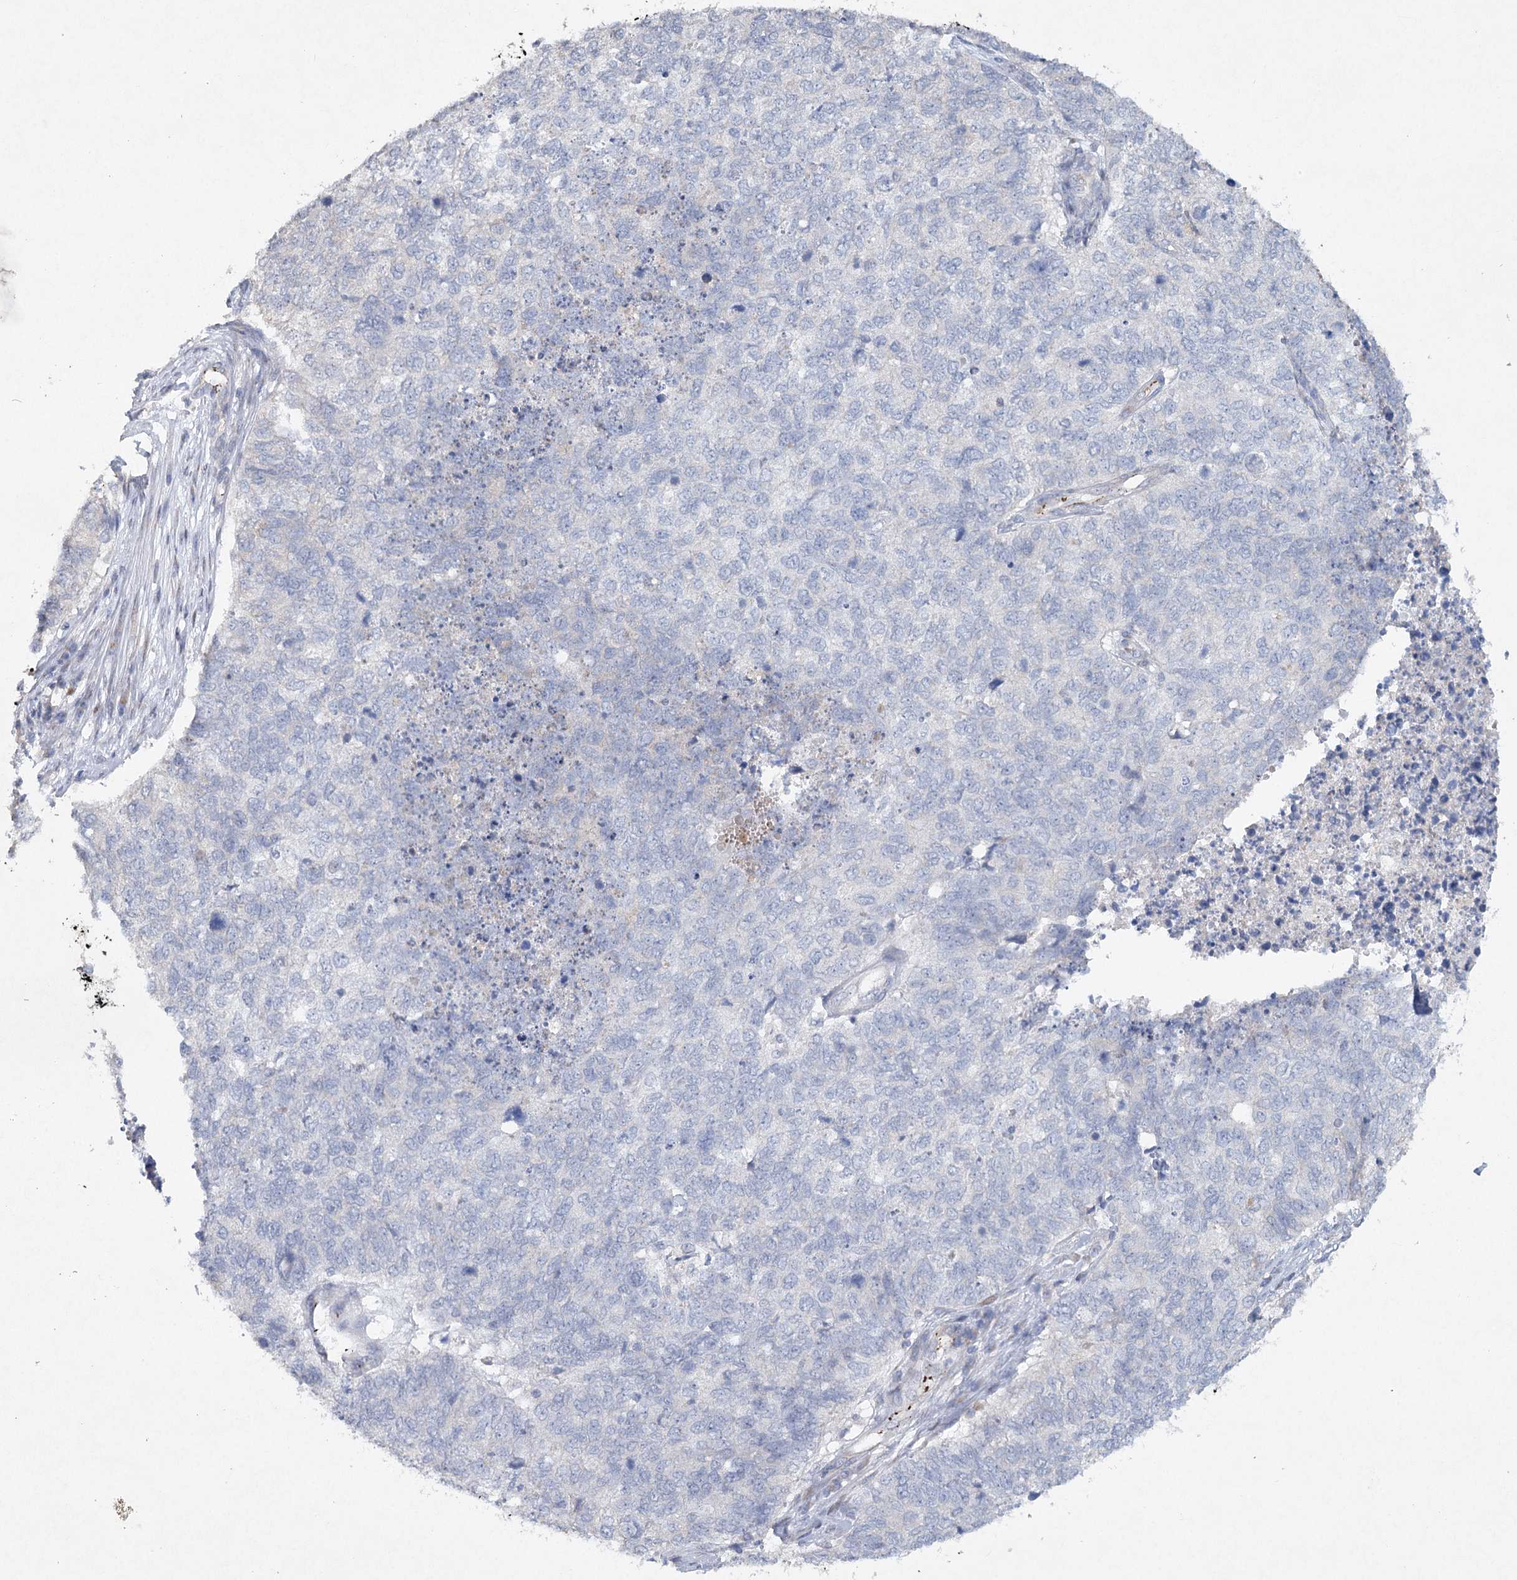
{"staining": {"intensity": "negative", "quantity": "none", "location": "none"}, "tissue": "cervical cancer", "cell_type": "Tumor cells", "image_type": "cancer", "snomed": [{"axis": "morphology", "description": "Squamous cell carcinoma, NOS"}, {"axis": "topography", "description": "Cervix"}], "caption": "Immunohistochemical staining of cervical cancer demonstrates no significant positivity in tumor cells.", "gene": "RFX6", "patient": {"sex": "female", "age": 63}}